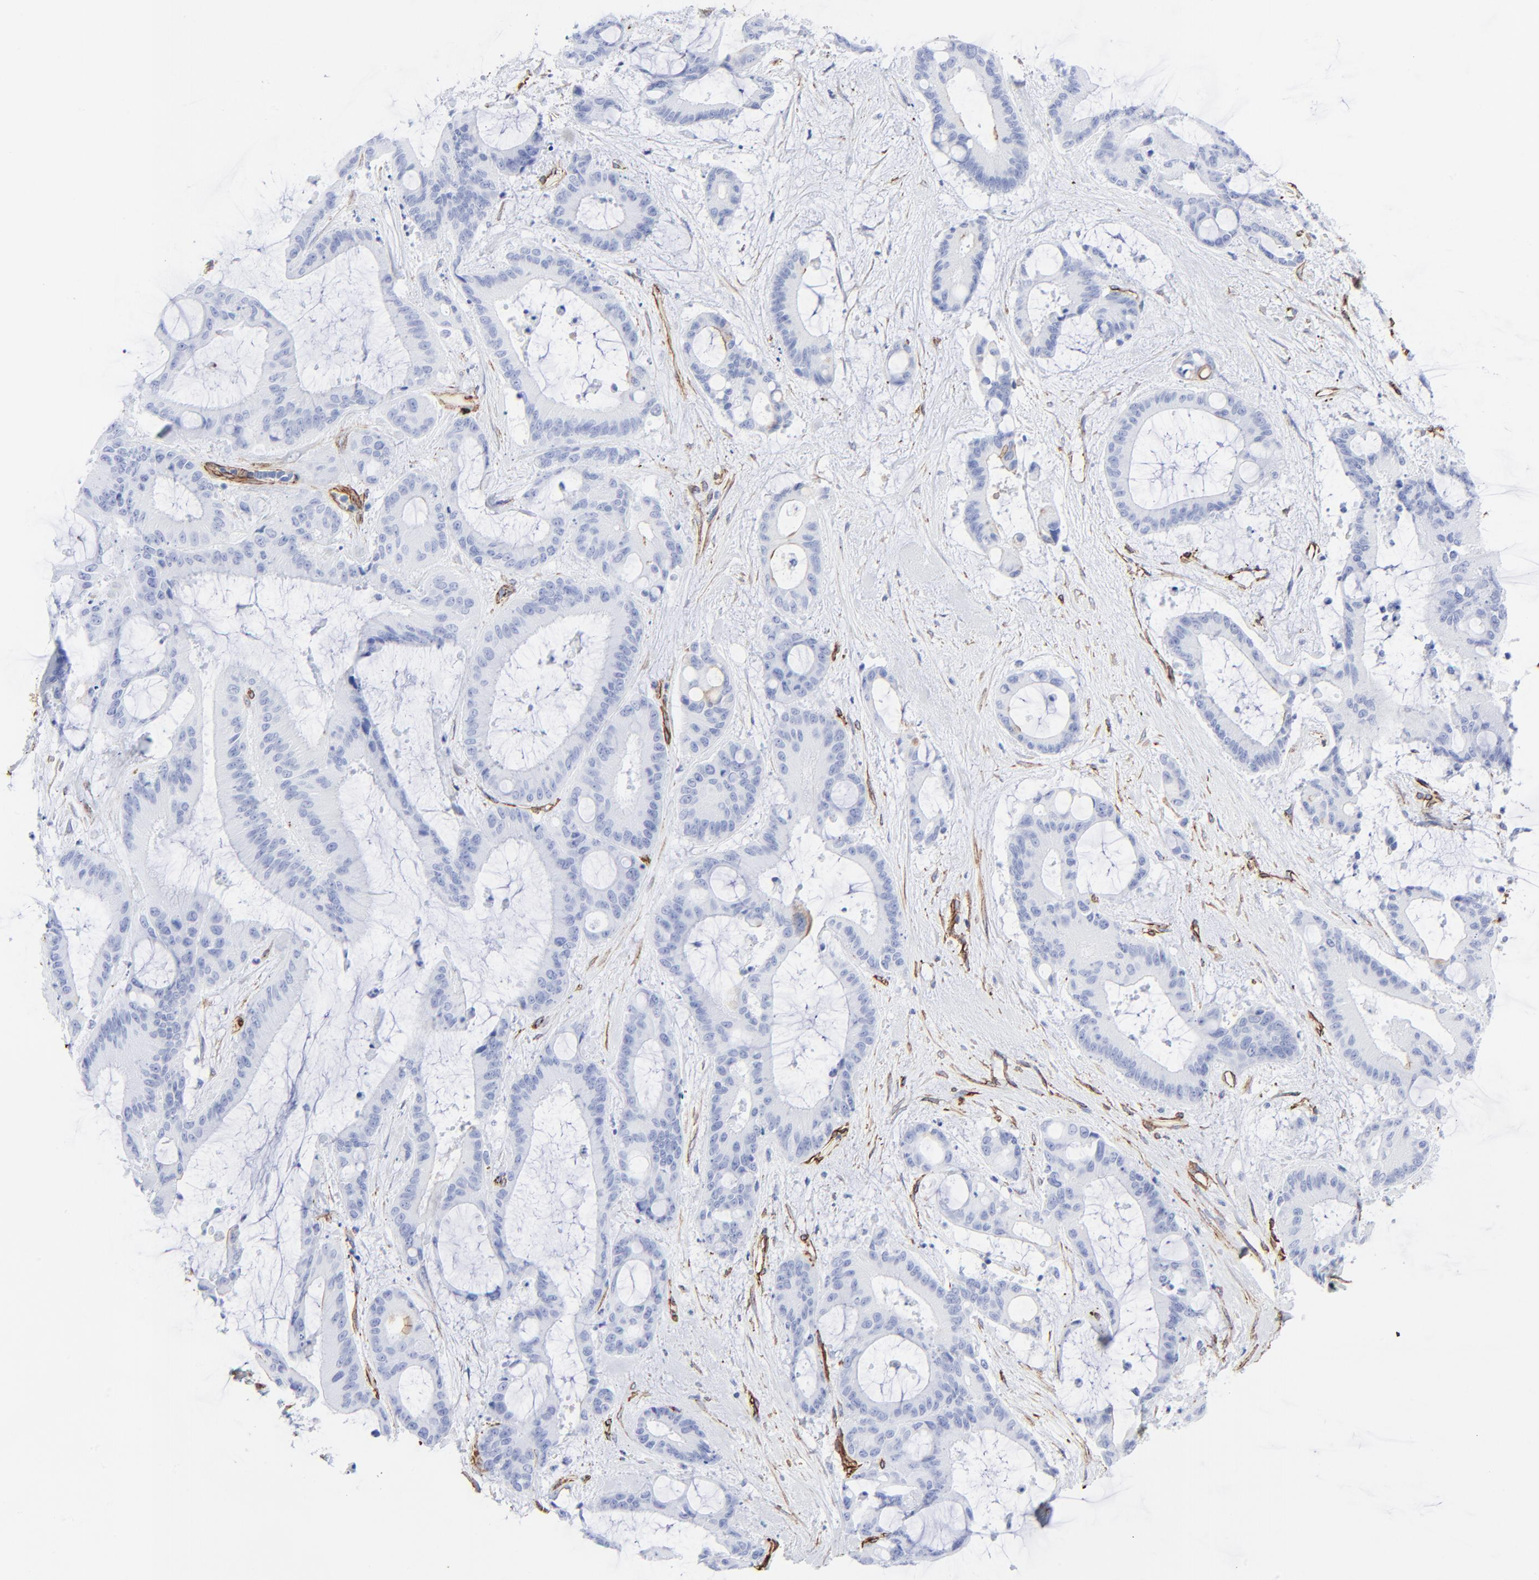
{"staining": {"intensity": "negative", "quantity": "none", "location": "none"}, "tissue": "liver cancer", "cell_type": "Tumor cells", "image_type": "cancer", "snomed": [{"axis": "morphology", "description": "Cholangiocarcinoma"}, {"axis": "topography", "description": "Liver"}], "caption": "This is an immunohistochemistry (IHC) image of cholangiocarcinoma (liver). There is no positivity in tumor cells.", "gene": "CAV1", "patient": {"sex": "female", "age": 73}}